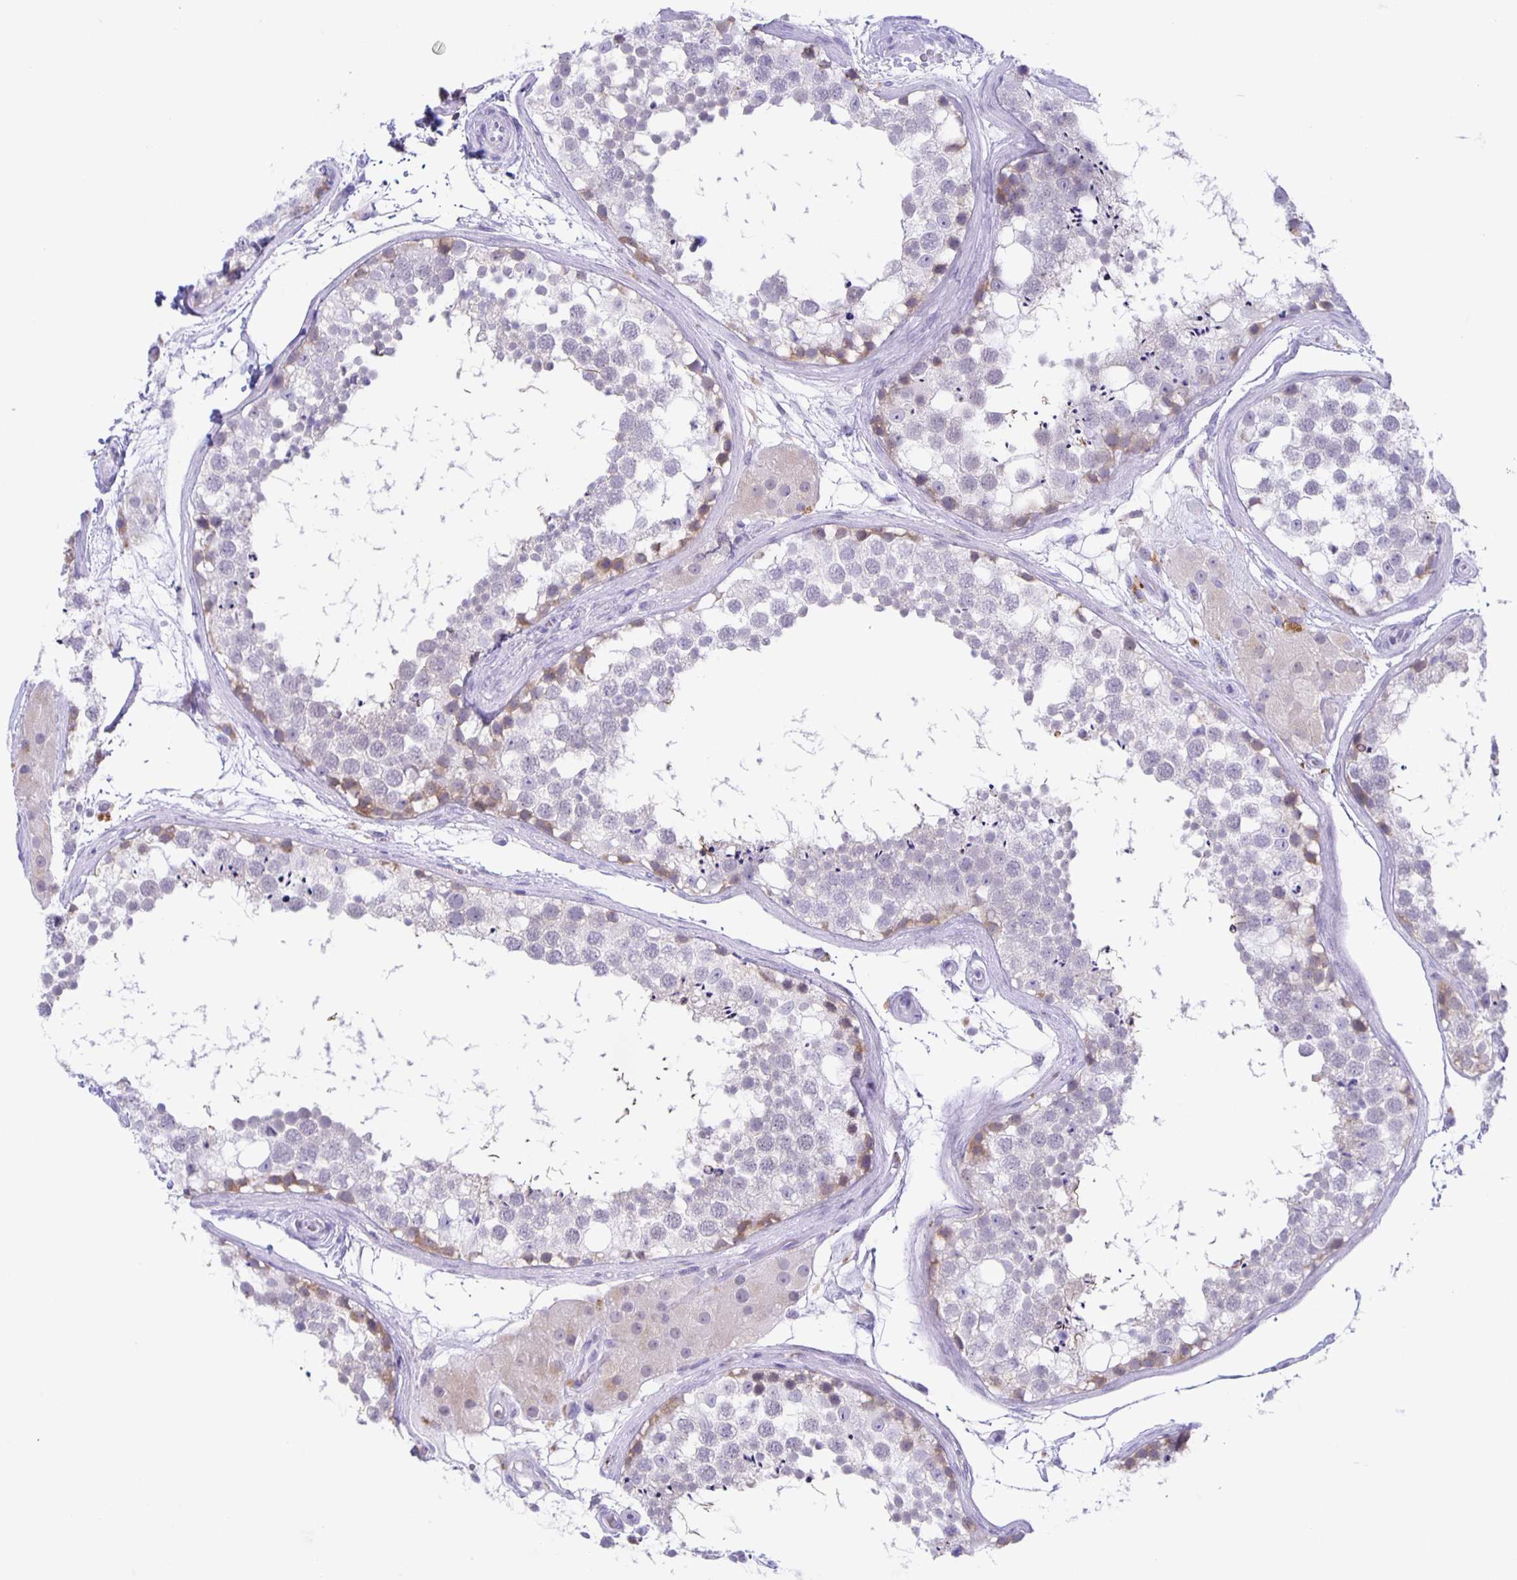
{"staining": {"intensity": "weak", "quantity": "<25%", "location": "cytoplasmic/membranous"}, "tissue": "testis", "cell_type": "Cells in seminiferous ducts", "image_type": "normal", "snomed": [{"axis": "morphology", "description": "Normal tissue, NOS"}, {"axis": "morphology", "description": "Seminoma, NOS"}, {"axis": "topography", "description": "Testis"}], "caption": "IHC photomicrograph of unremarkable testis: human testis stained with DAB (3,3'-diaminobenzidine) demonstrates no significant protein expression in cells in seminiferous ducts. (Brightfield microscopy of DAB (3,3'-diaminobenzidine) immunohistochemistry (IHC) at high magnification).", "gene": "LIPA", "patient": {"sex": "male", "age": 65}}